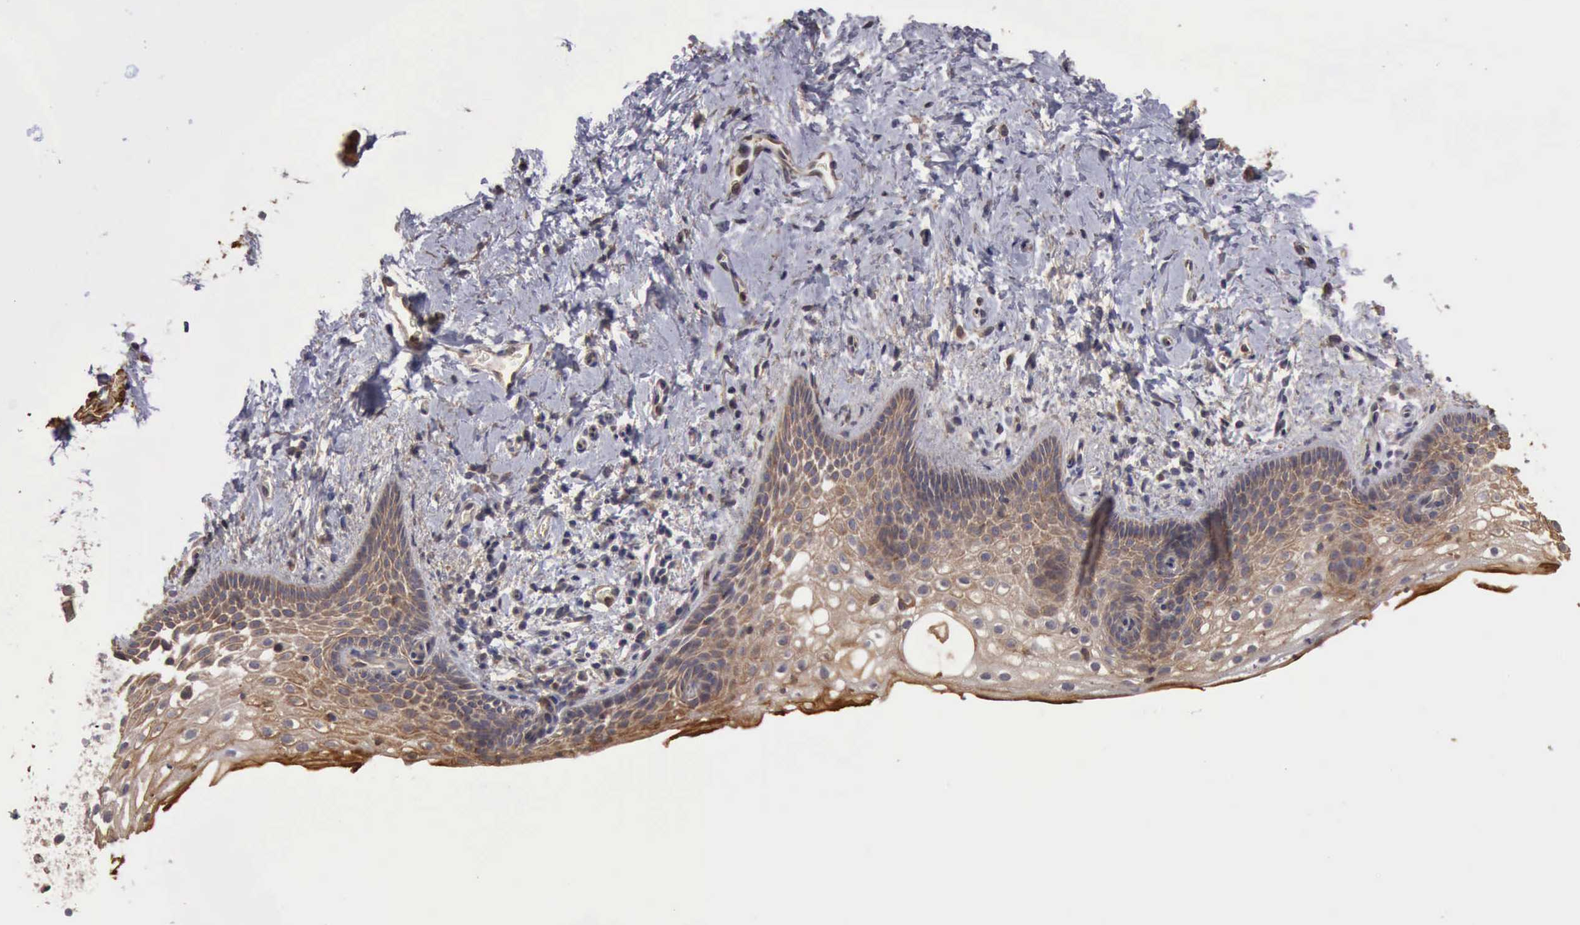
{"staining": {"intensity": "weak", "quantity": "25%-75%", "location": "cytoplasmic/membranous"}, "tissue": "vagina", "cell_type": "Squamous epithelial cells", "image_type": "normal", "snomed": [{"axis": "morphology", "description": "Normal tissue, NOS"}, {"axis": "topography", "description": "Vagina"}], "caption": "Immunohistochemistry (DAB (3,3'-diaminobenzidine)) staining of unremarkable vagina displays weak cytoplasmic/membranous protein positivity in about 25%-75% of squamous epithelial cells.", "gene": "BMX", "patient": {"sex": "female", "age": 61}}